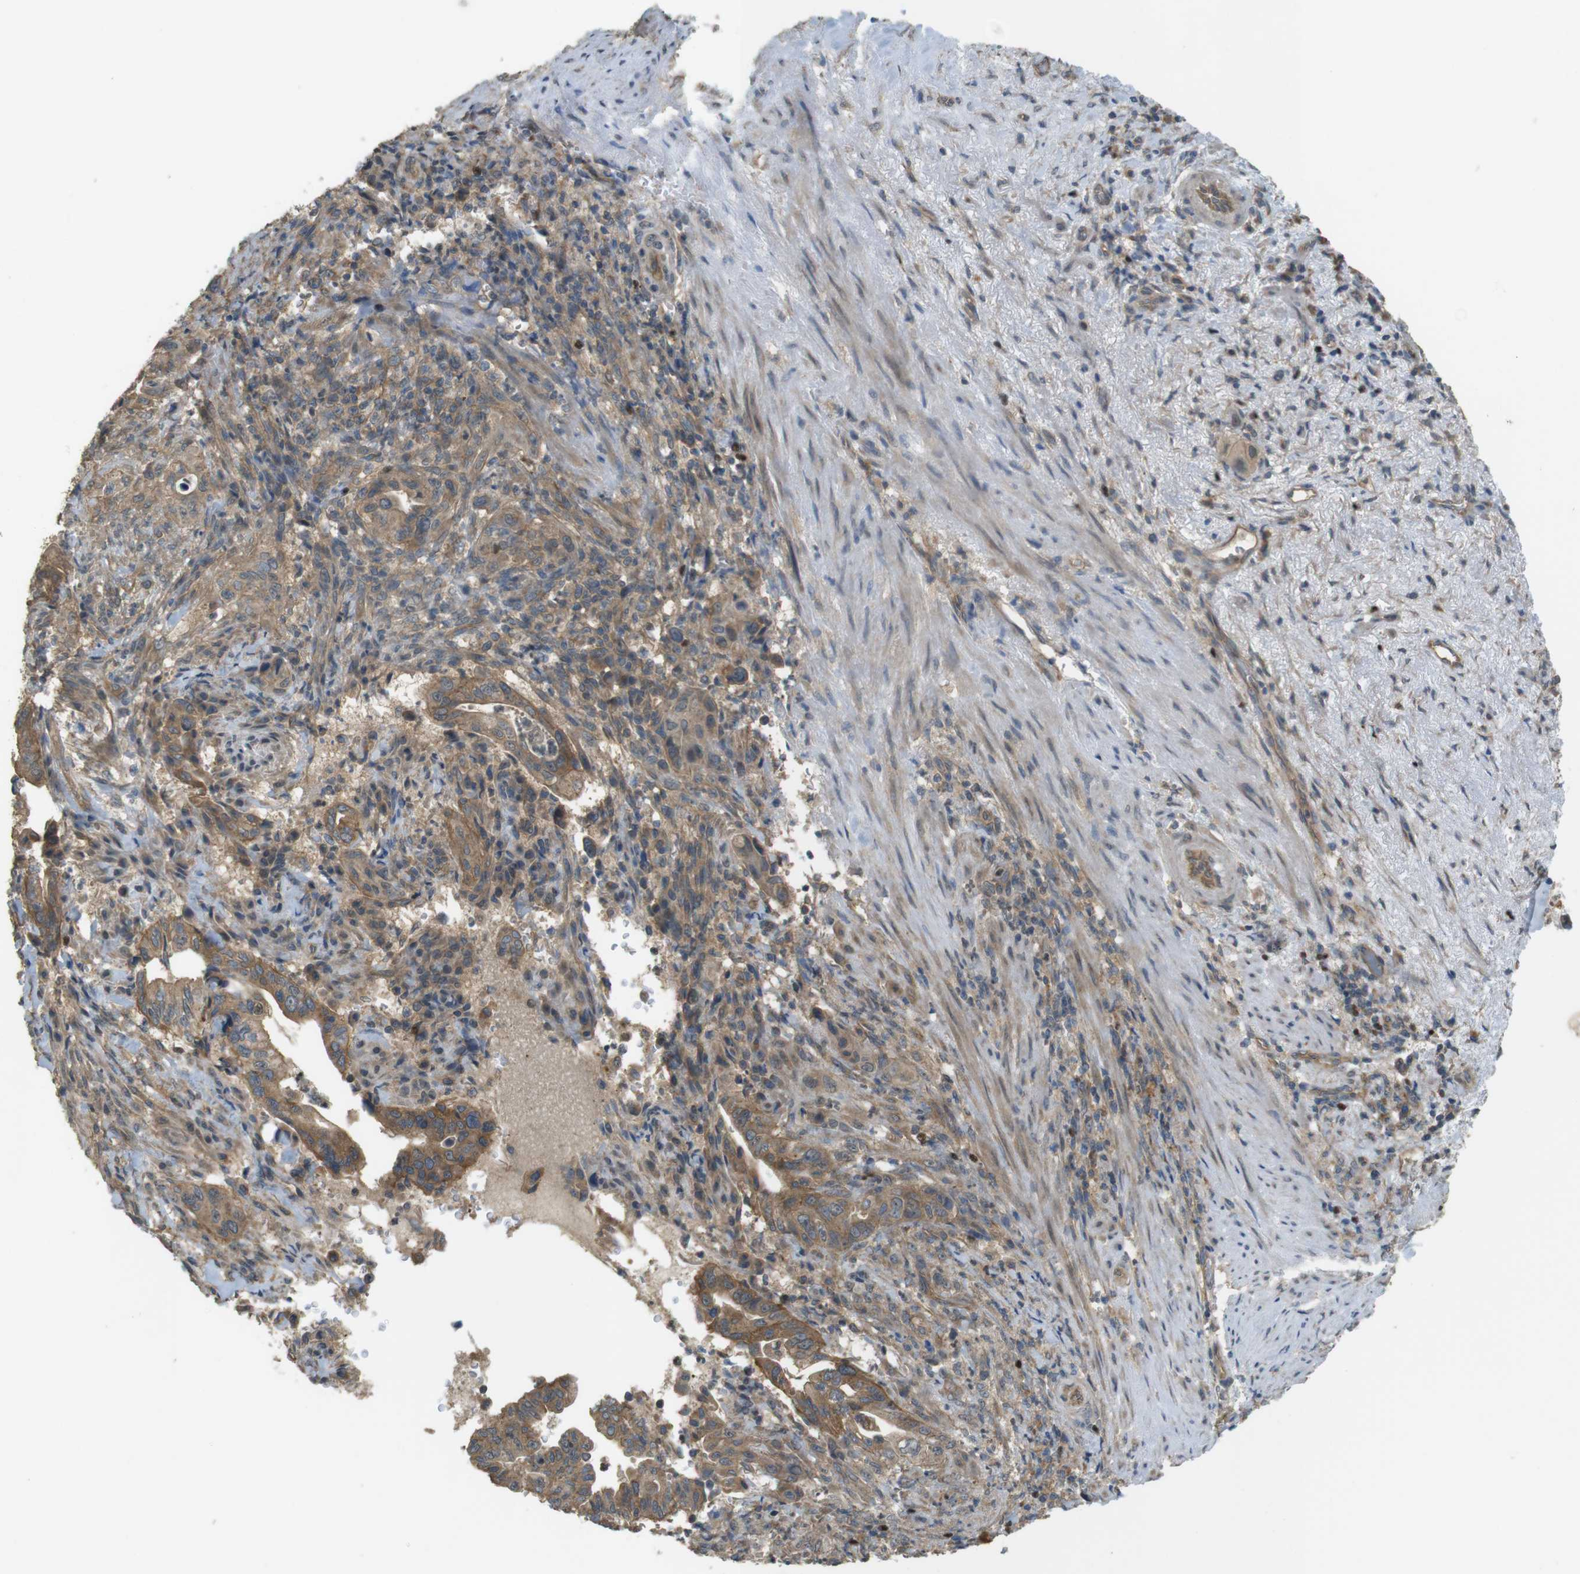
{"staining": {"intensity": "moderate", "quantity": ">75%", "location": "cytoplasmic/membranous"}, "tissue": "liver cancer", "cell_type": "Tumor cells", "image_type": "cancer", "snomed": [{"axis": "morphology", "description": "Cholangiocarcinoma"}, {"axis": "topography", "description": "Liver"}], "caption": "Immunohistochemistry (IHC) of liver cholangiocarcinoma exhibits medium levels of moderate cytoplasmic/membranous positivity in approximately >75% of tumor cells. Ihc stains the protein of interest in brown and the nuclei are stained blue.", "gene": "ZDHHC20", "patient": {"sex": "female", "age": 67}}